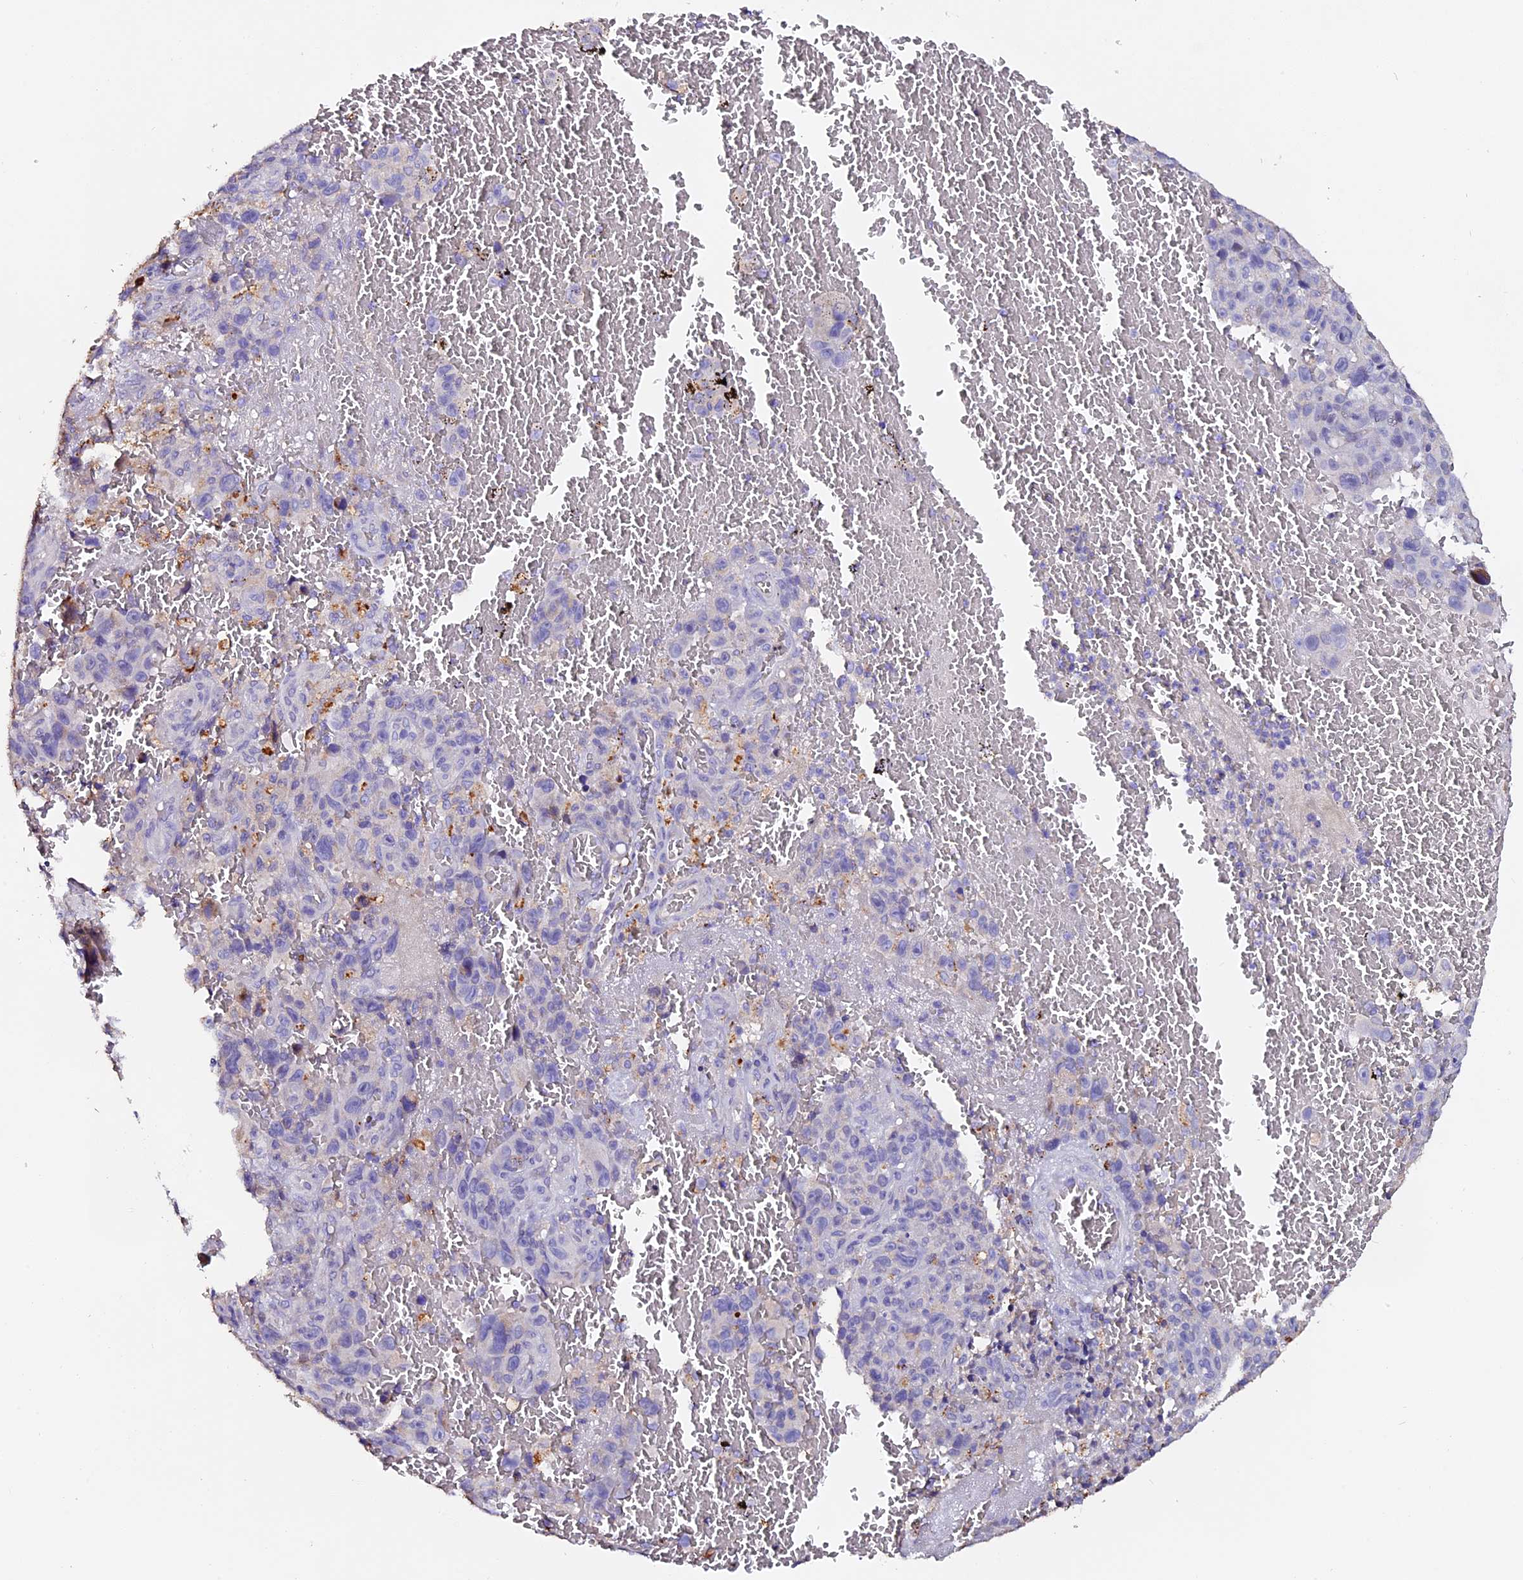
{"staining": {"intensity": "negative", "quantity": "none", "location": "none"}, "tissue": "melanoma", "cell_type": "Tumor cells", "image_type": "cancer", "snomed": [{"axis": "morphology", "description": "Malignant melanoma, NOS"}, {"axis": "topography", "description": "Skin"}], "caption": "Tumor cells are negative for protein expression in human malignant melanoma. (IHC, brightfield microscopy, high magnification).", "gene": "FBXW9", "patient": {"sex": "female", "age": 82}}